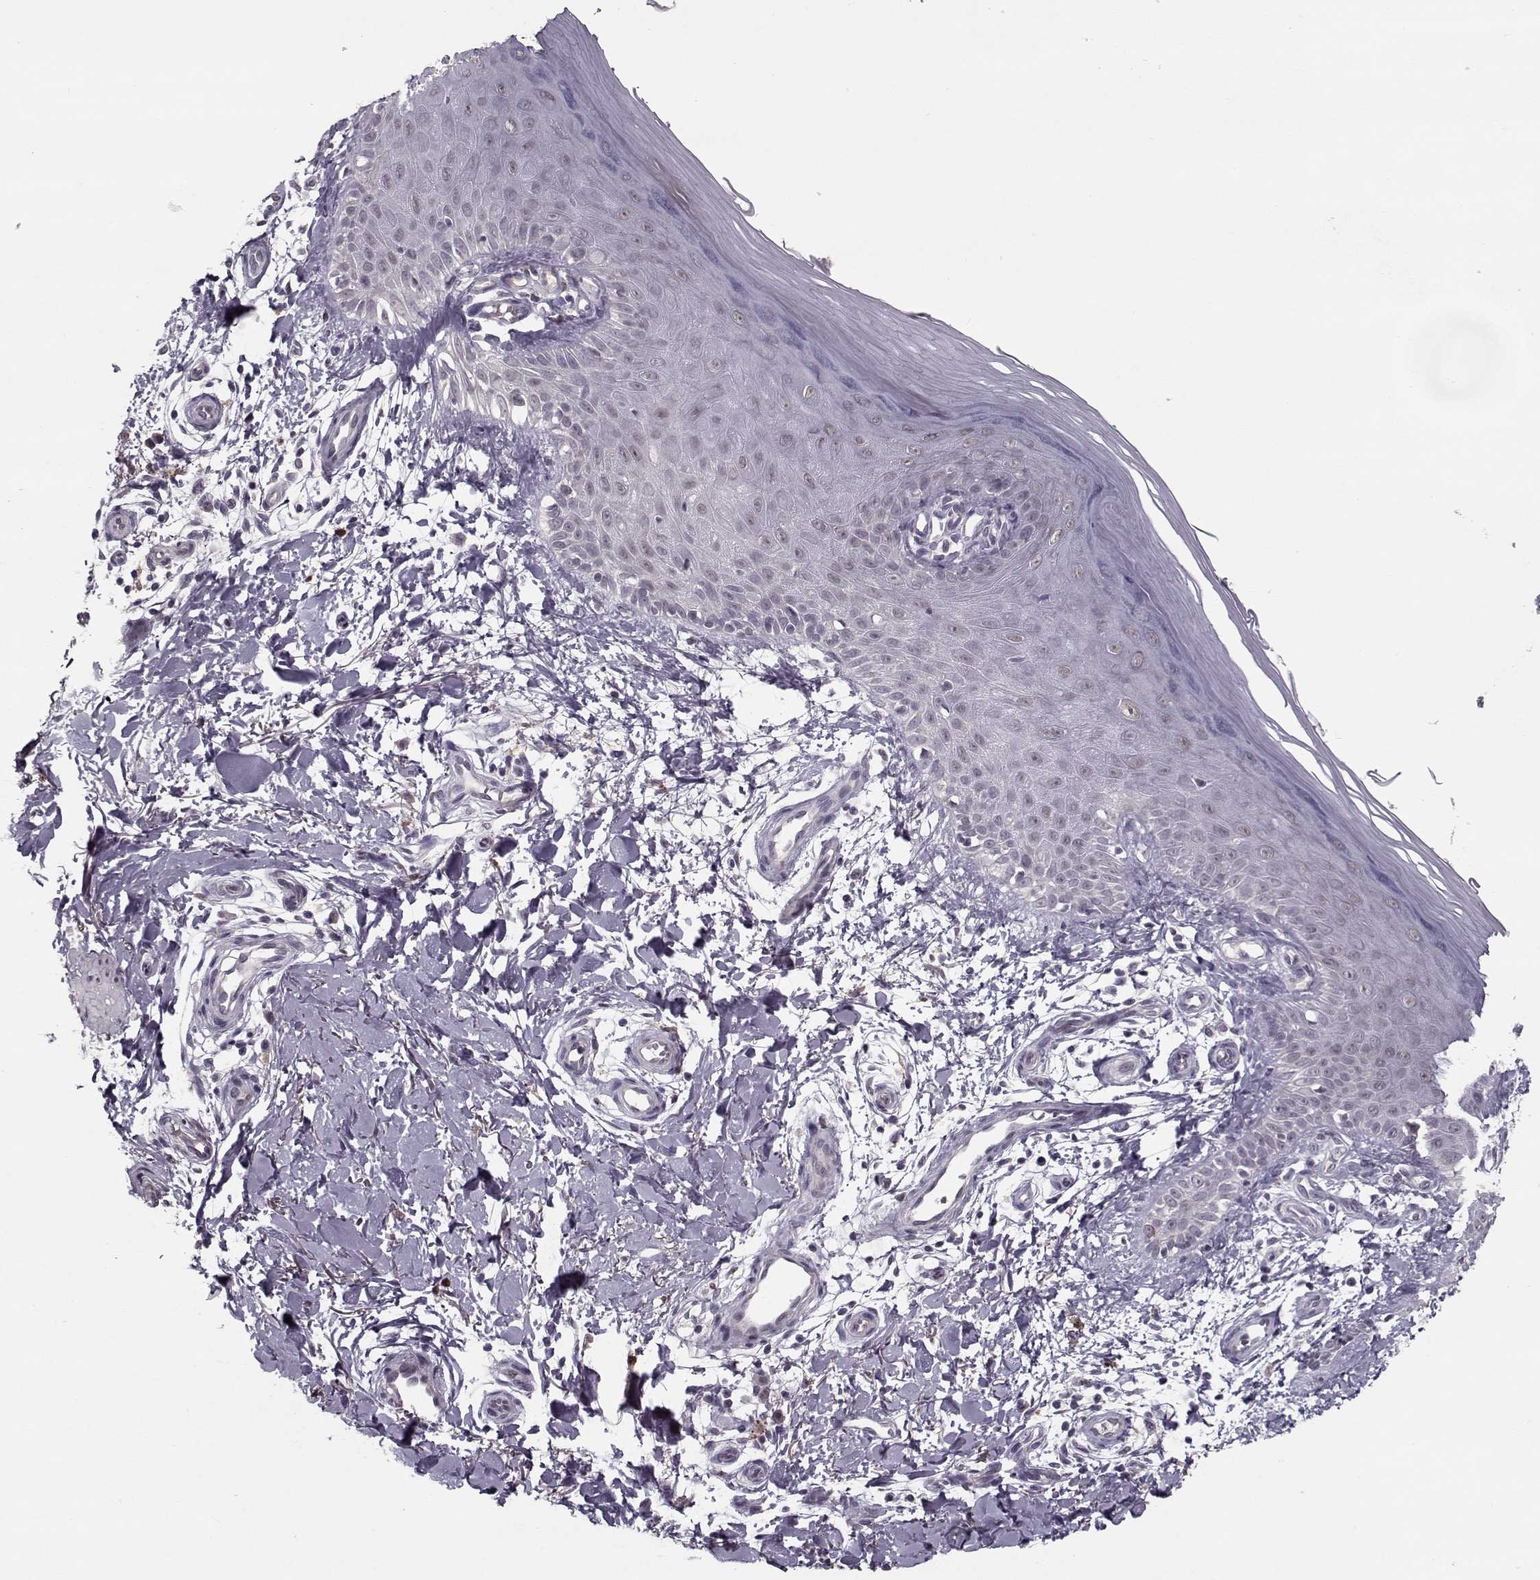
{"staining": {"intensity": "negative", "quantity": "none", "location": "none"}, "tissue": "skin", "cell_type": "Fibroblasts", "image_type": "normal", "snomed": [{"axis": "morphology", "description": "Normal tissue, NOS"}, {"axis": "morphology", "description": "Inflammation, NOS"}, {"axis": "morphology", "description": "Fibrosis, NOS"}, {"axis": "topography", "description": "Skin"}], "caption": "Fibroblasts are negative for brown protein staining in normal skin. (DAB immunohistochemistry visualized using brightfield microscopy, high magnification).", "gene": "DNAI3", "patient": {"sex": "male", "age": 71}}